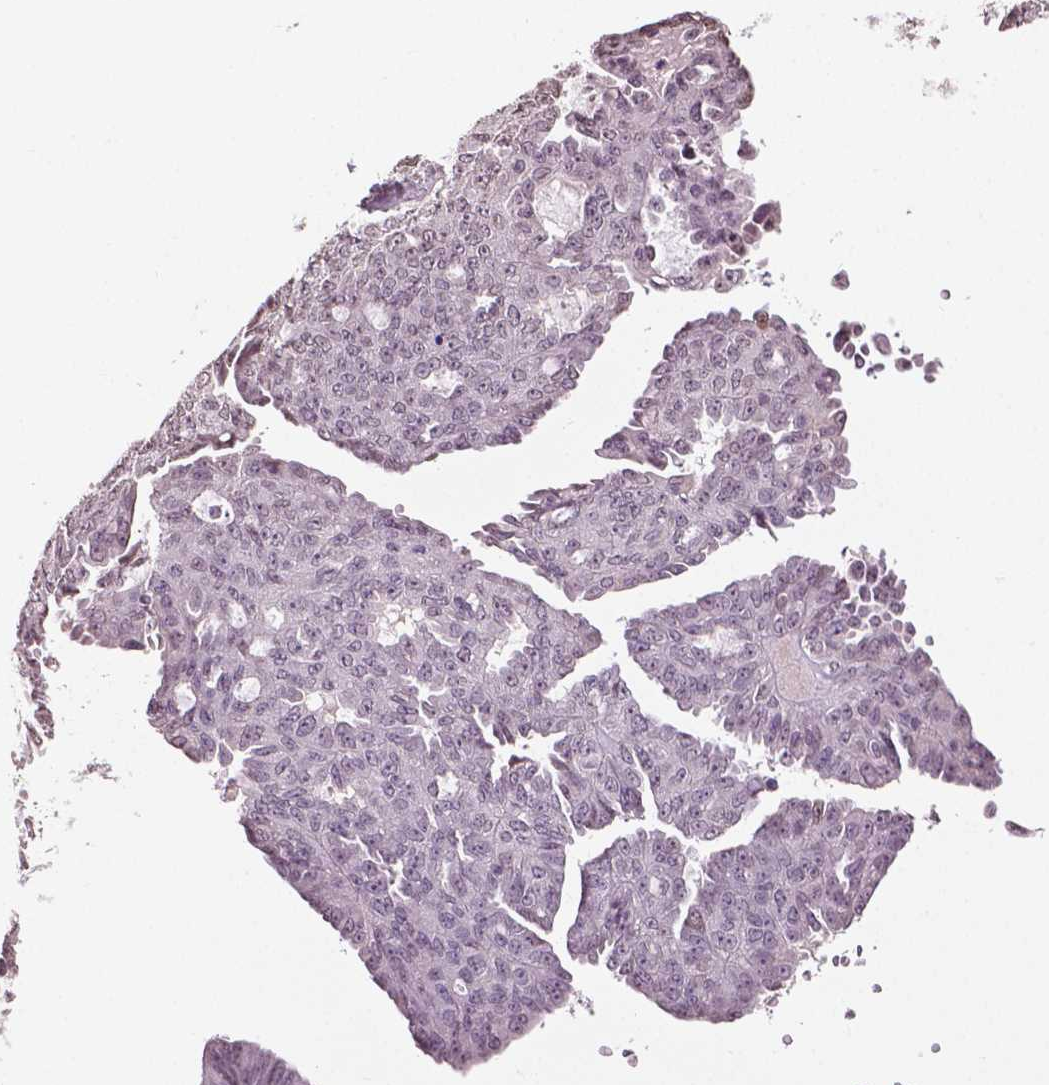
{"staining": {"intensity": "negative", "quantity": "none", "location": "none"}, "tissue": "ovarian cancer", "cell_type": "Tumor cells", "image_type": "cancer", "snomed": [{"axis": "morphology", "description": "Cystadenocarcinoma, serous, NOS"}, {"axis": "topography", "description": "Ovary"}], "caption": "Immunohistochemistry (IHC) of serous cystadenocarcinoma (ovarian) displays no expression in tumor cells.", "gene": "DLX5", "patient": {"sex": "female", "age": 71}}